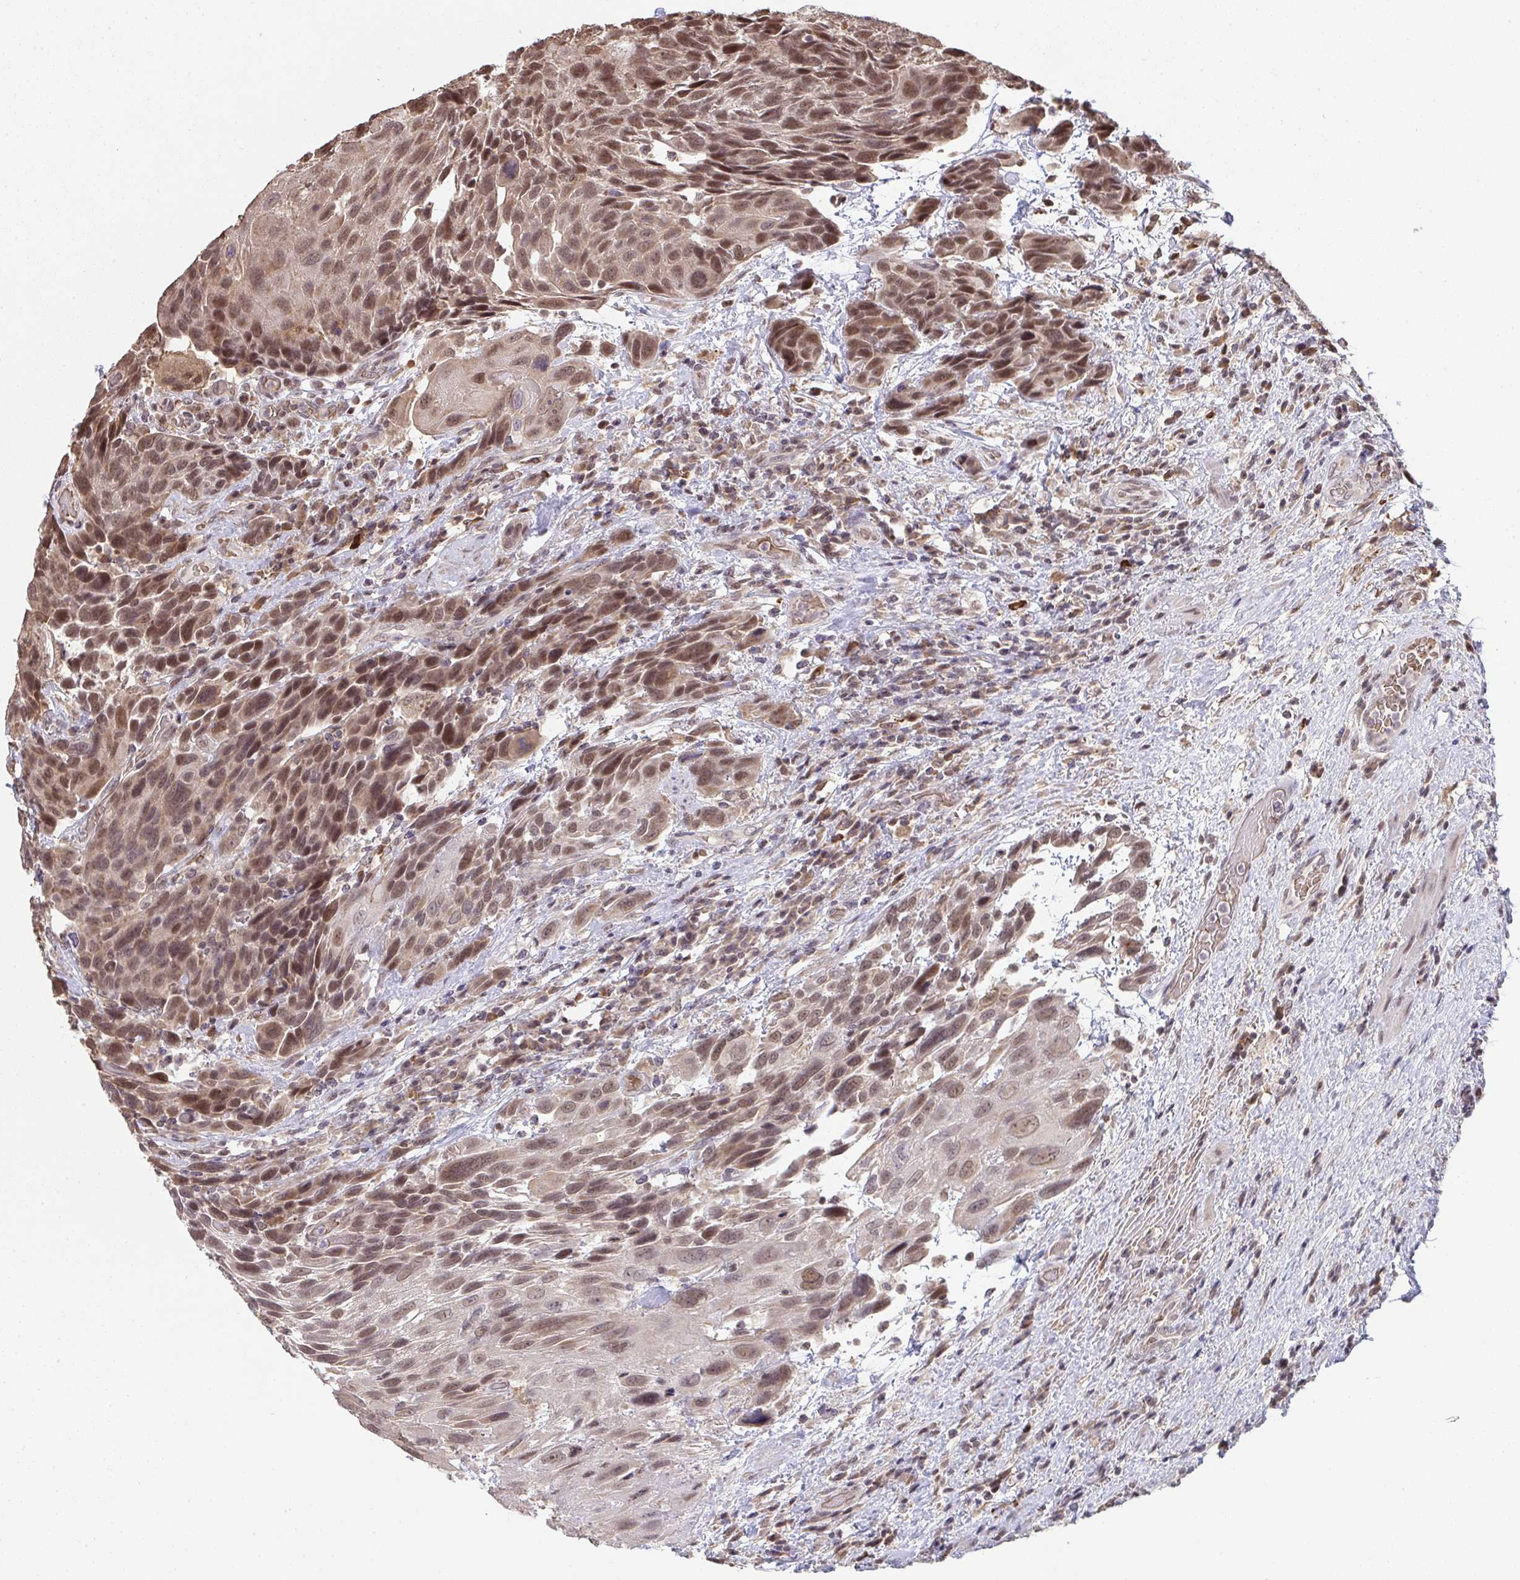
{"staining": {"intensity": "moderate", "quantity": ">75%", "location": "nuclear"}, "tissue": "urothelial cancer", "cell_type": "Tumor cells", "image_type": "cancer", "snomed": [{"axis": "morphology", "description": "Urothelial carcinoma, High grade"}, {"axis": "topography", "description": "Urinary bladder"}], "caption": "Human urothelial carcinoma (high-grade) stained with a protein marker displays moderate staining in tumor cells.", "gene": "SAP30", "patient": {"sex": "female", "age": 70}}